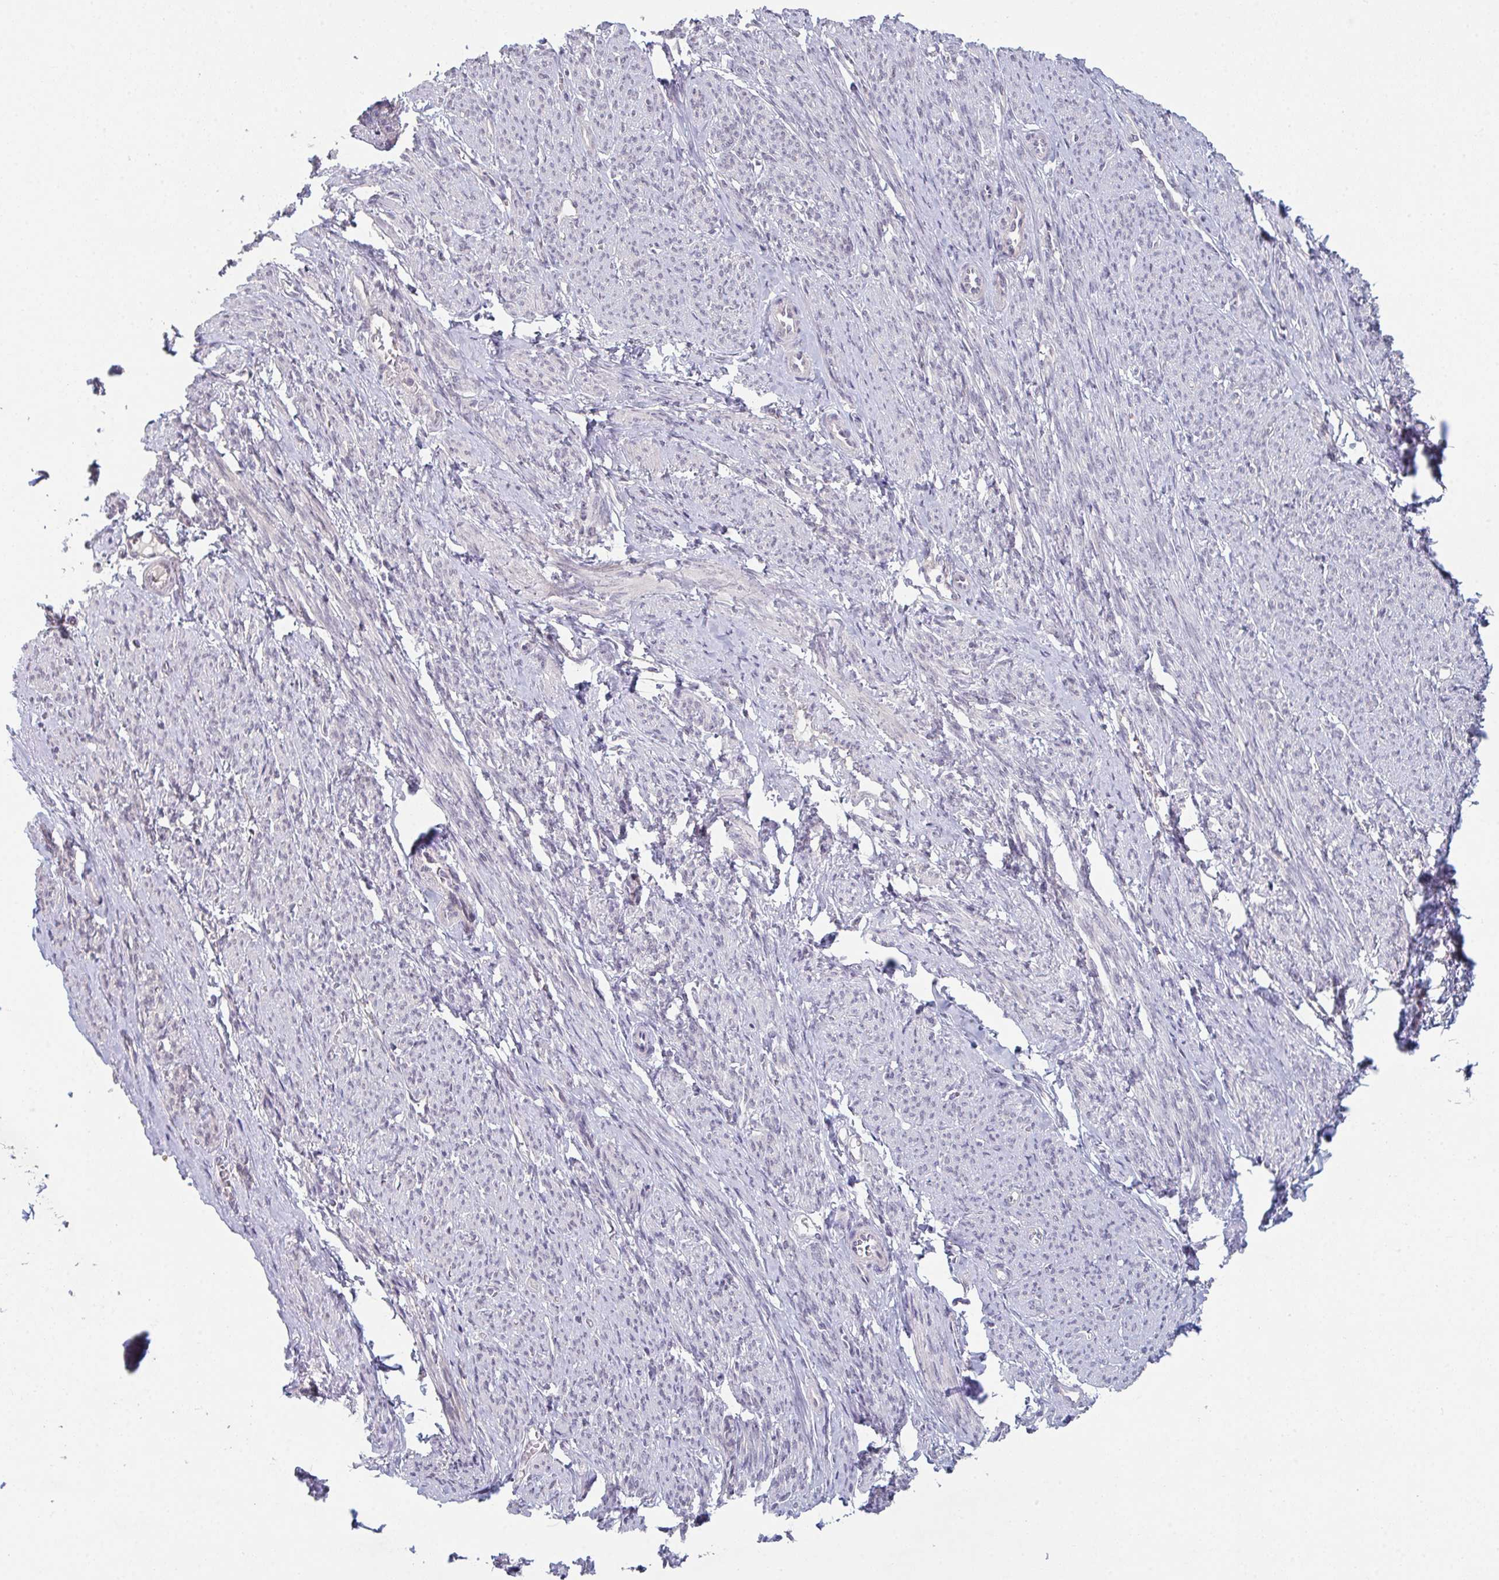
{"staining": {"intensity": "weak", "quantity": "<25%", "location": "cytoplasmic/membranous"}, "tissue": "smooth muscle", "cell_type": "Smooth muscle cells", "image_type": "normal", "snomed": [{"axis": "morphology", "description": "Normal tissue, NOS"}, {"axis": "topography", "description": "Smooth muscle"}], "caption": "A high-resolution image shows immunohistochemistry (IHC) staining of unremarkable smooth muscle, which displays no significant staining in smooth muscle cells.", "gene": "ZNF214", "patient": {"sex": "female", "age": 65}}